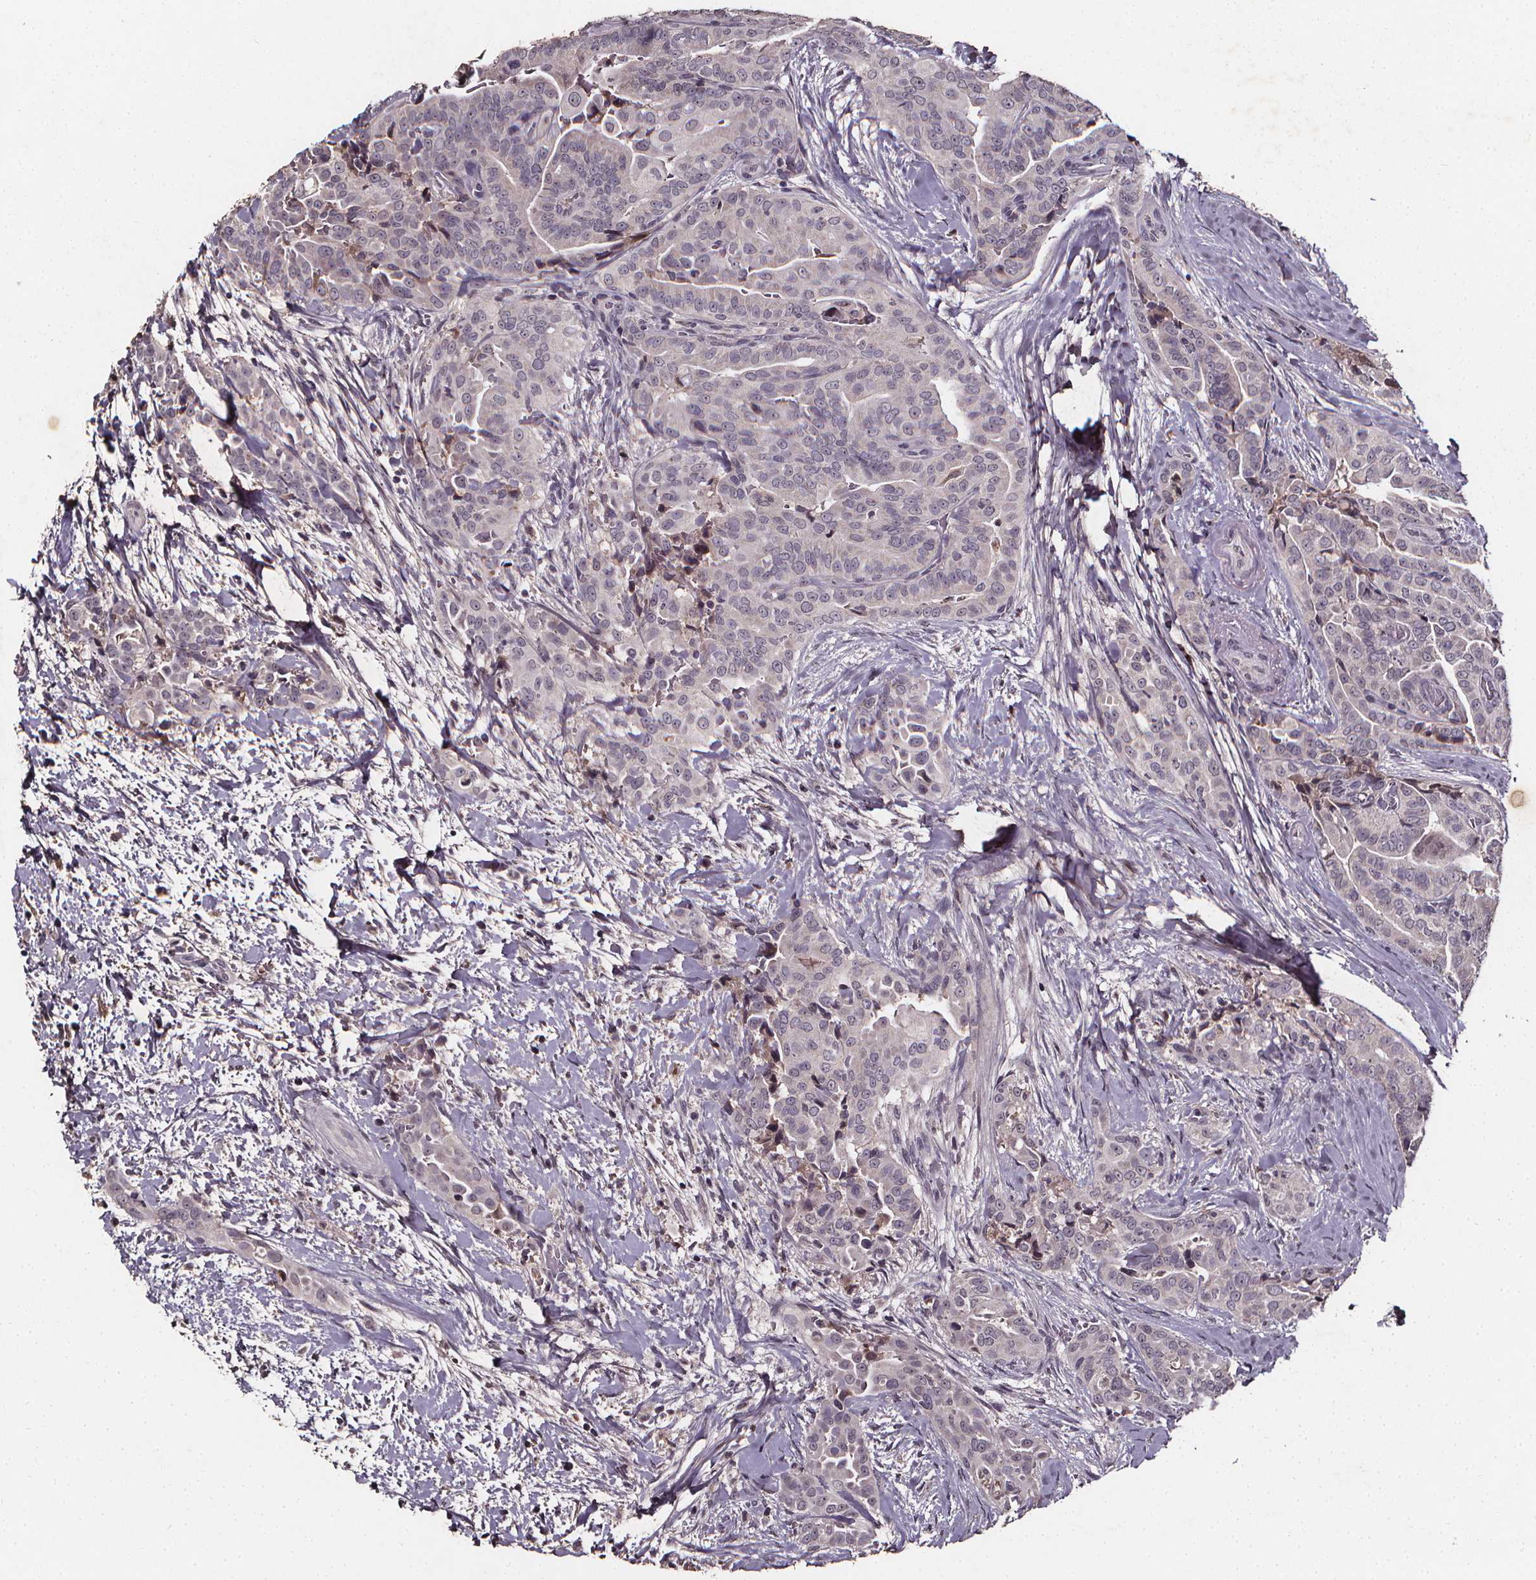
{"staining": {"intensity": "negative", "quantity": "none", "location": "none"}, "tissue": "thyroid cancer", "cell_type": "Tumor cells", "image_type": "cancer", "snomed": [{"axis": "morphology", "description": "Papillary adenocarcinoma, NOS"}, {"axis": "topography", "description": "Thyroid gland"}], "caption": "Papillary adenocarcinoma (thyroid) stained for a protein using immunohistochemistry (IHC) demonstrates no staining tumor cells.", "gene": "SPAG8", "patient": {"sex": "male", "age": 61}}